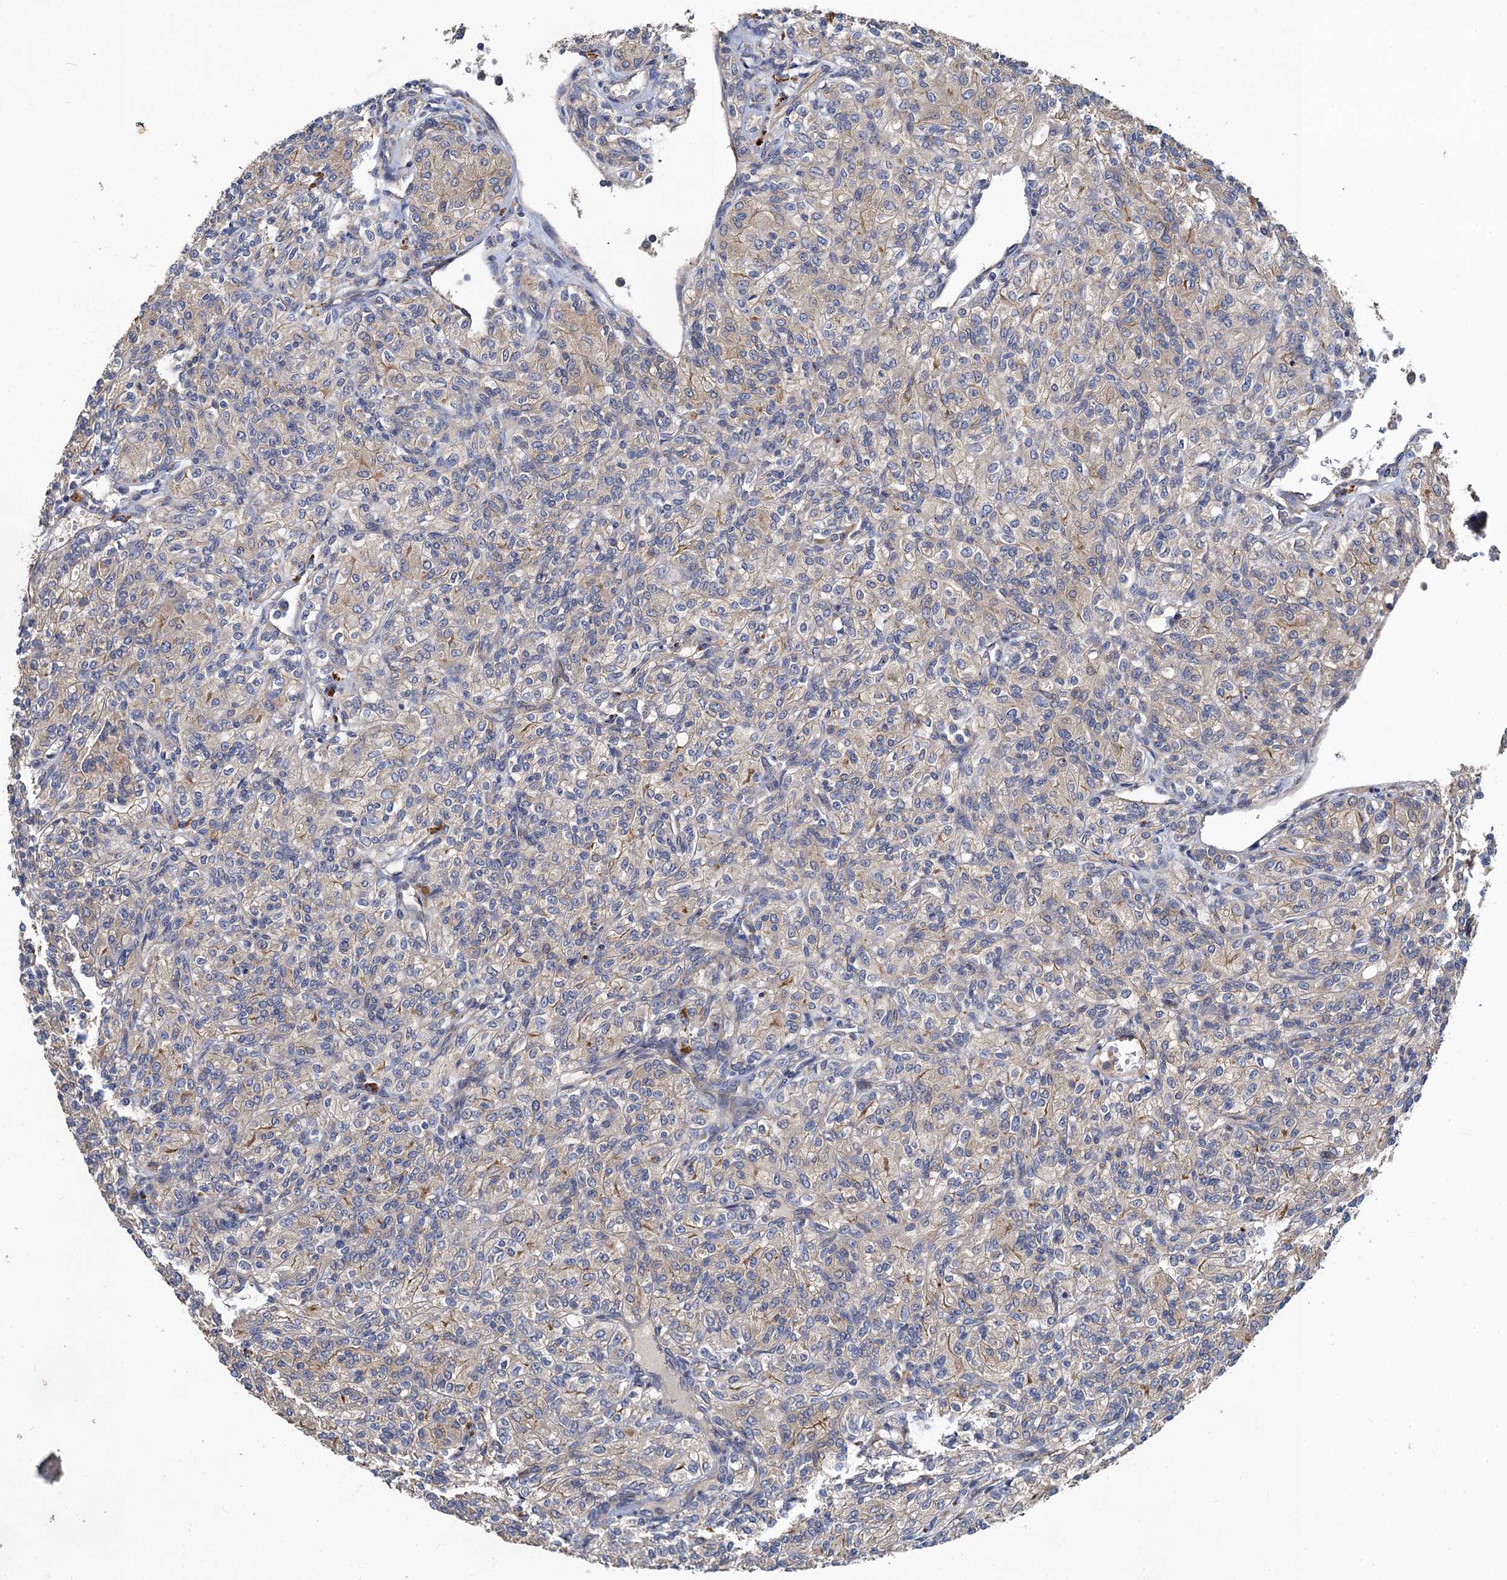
{"staining": {"intensity": "negative", "quantity": "none", "location": "none"}, "tissue": "renal cancer", "cell_type": "Tumor cells", "image_type": "cancer", "snomed": [{"axis": "morphology", "description": "Adenocarcinoma, NOS"}, {"axis": "topography", "description": "Kidney"}], "caption": "This is an immunohistochemistry histopathology image of human renal cancer. There is no expression in tumor cells.", "gene": "PJA2", "patient": {"sex": "male", "age": 77}}